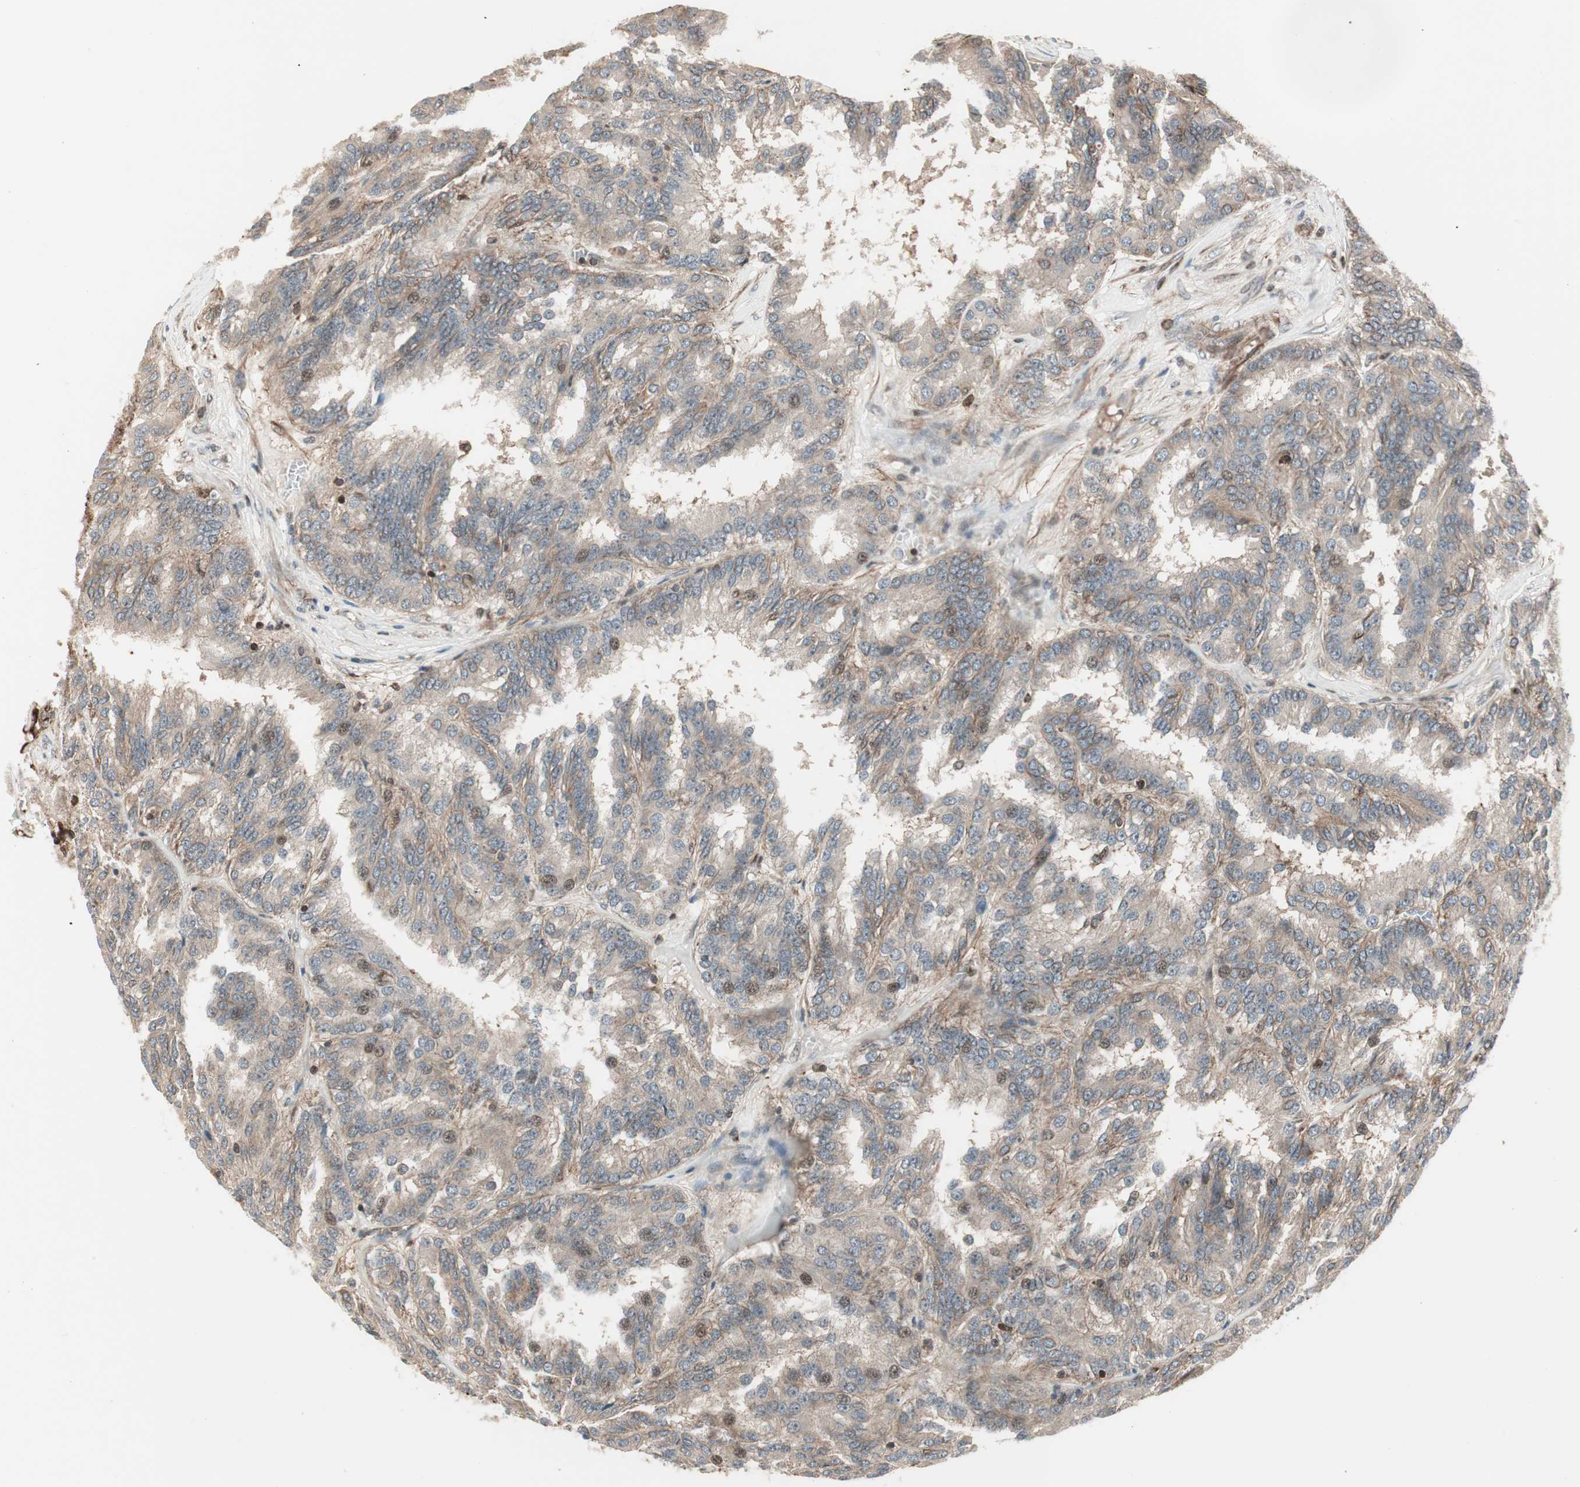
{"staining": {"intensity": "weak", "quantity": ">75%", "location": "cytoplasmic/membranous,nuclear"}, "tissue": "renal cancer", "cell_type": "Tumor cells", "image_type": "cancer", "snomed": [{"axis": "morphology", "description": "Adenocarcinoma, NOS"}, {"axis": "topography", "description": "Kidney"}], "caption": "Renal cancer (adenocarcinoma) stained for a protein (brown) shows weak cytoplasmic/membranous and nuclear positive positivity in approximately >75% of tumor cells.", "gene": "MAD2L2", "patient": {"sex": "male", "age": 46}}